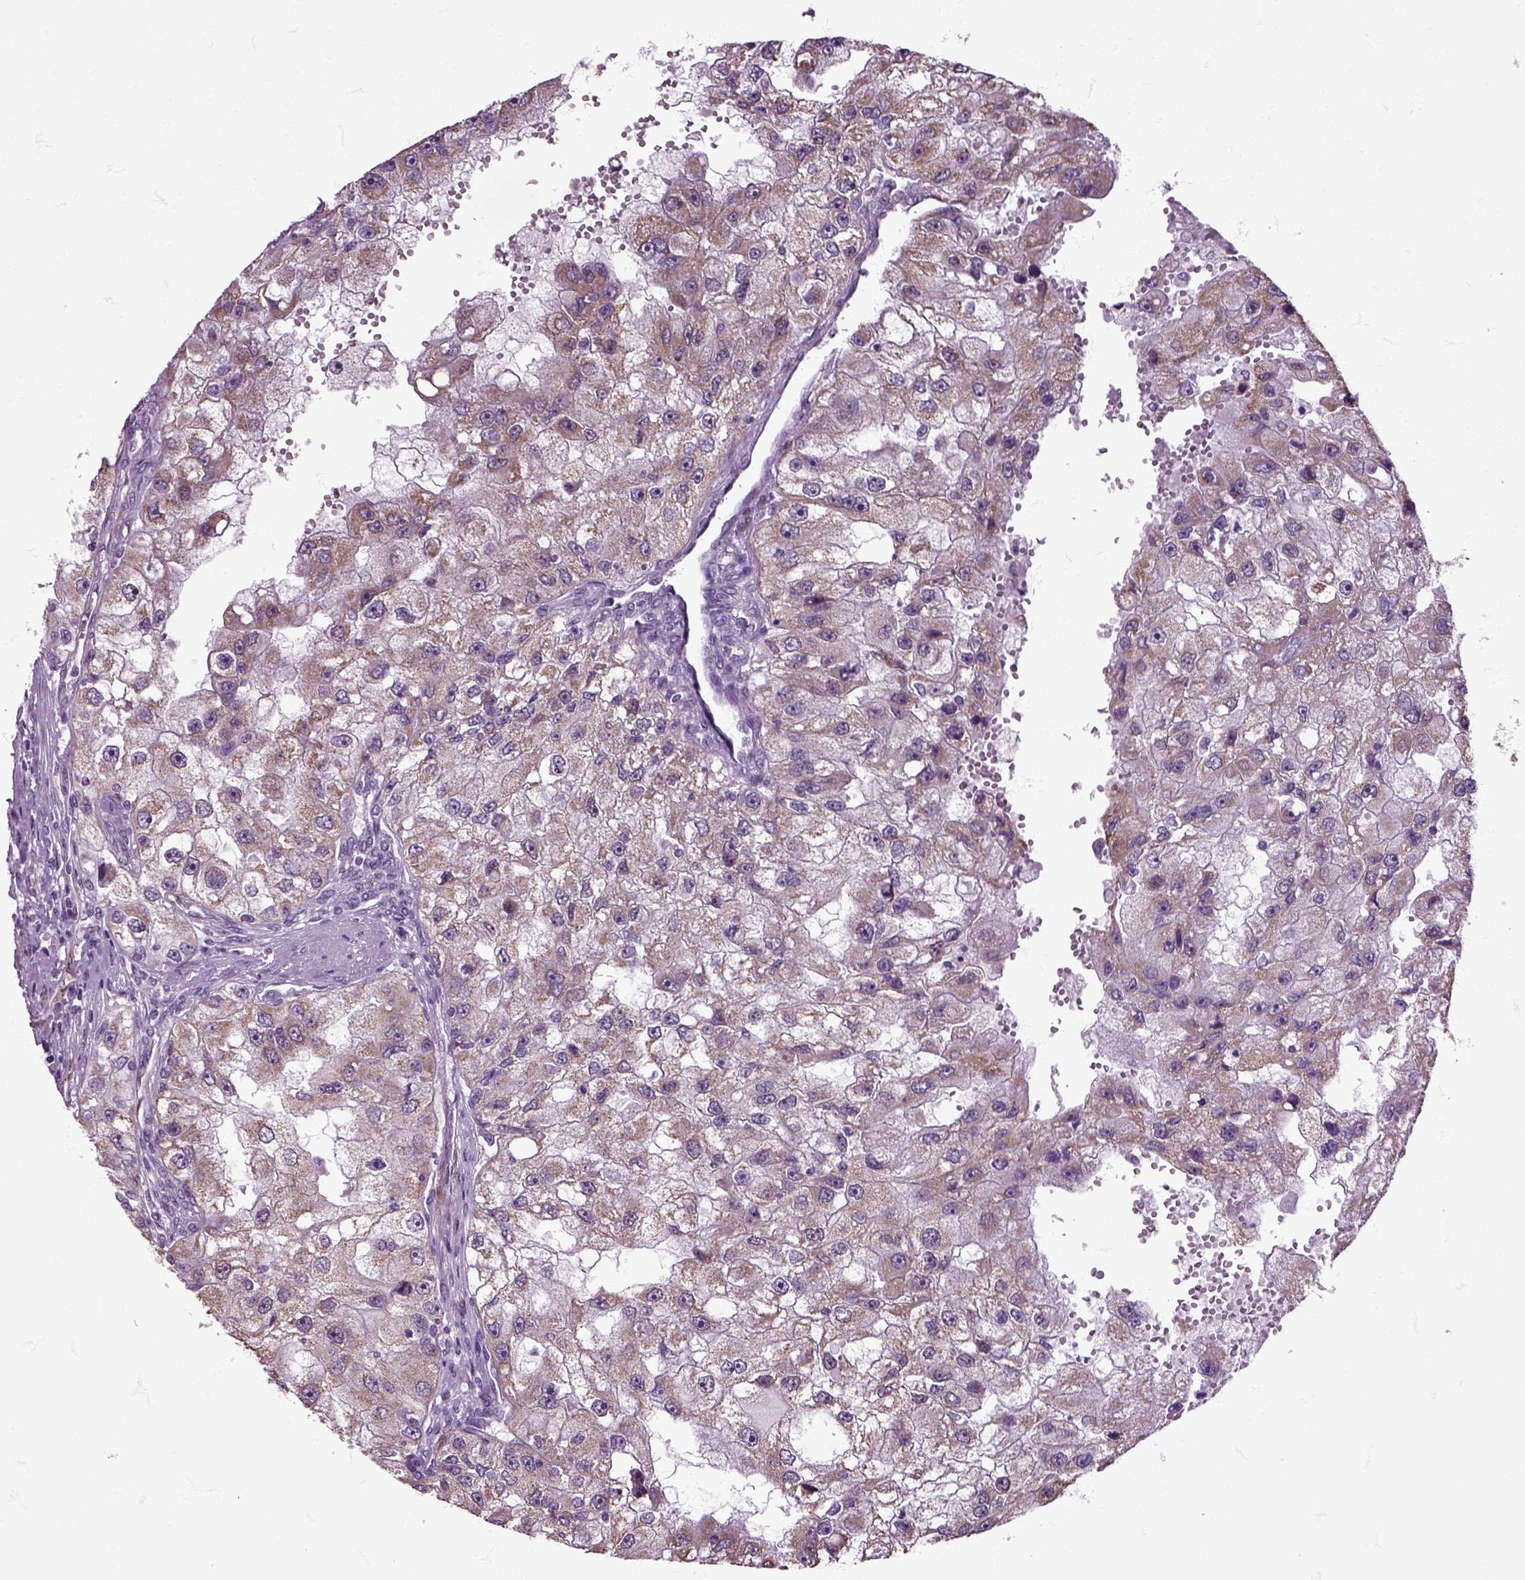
{"staining": {"intensity": "moderate", "quantity": ">75%", "location": "cytoplasmic/membranous"}, "tissue": "renal cancer", "cell_type": "Tumor cells", "image_type": "cancer", "snomed": [{"axis": "morphology", "description": "Adenocarcinoma, NOS"}, {"axis": "topography", "description": "Kidney"}], "caption": "A brown stain shows moderate cytoplasmic/membranous positivity of a protein in human renal cancer (adenocarcinoma) tumor cells.", "gene": "HSPA2", "patient": {"sex": "male", "age": 63}}